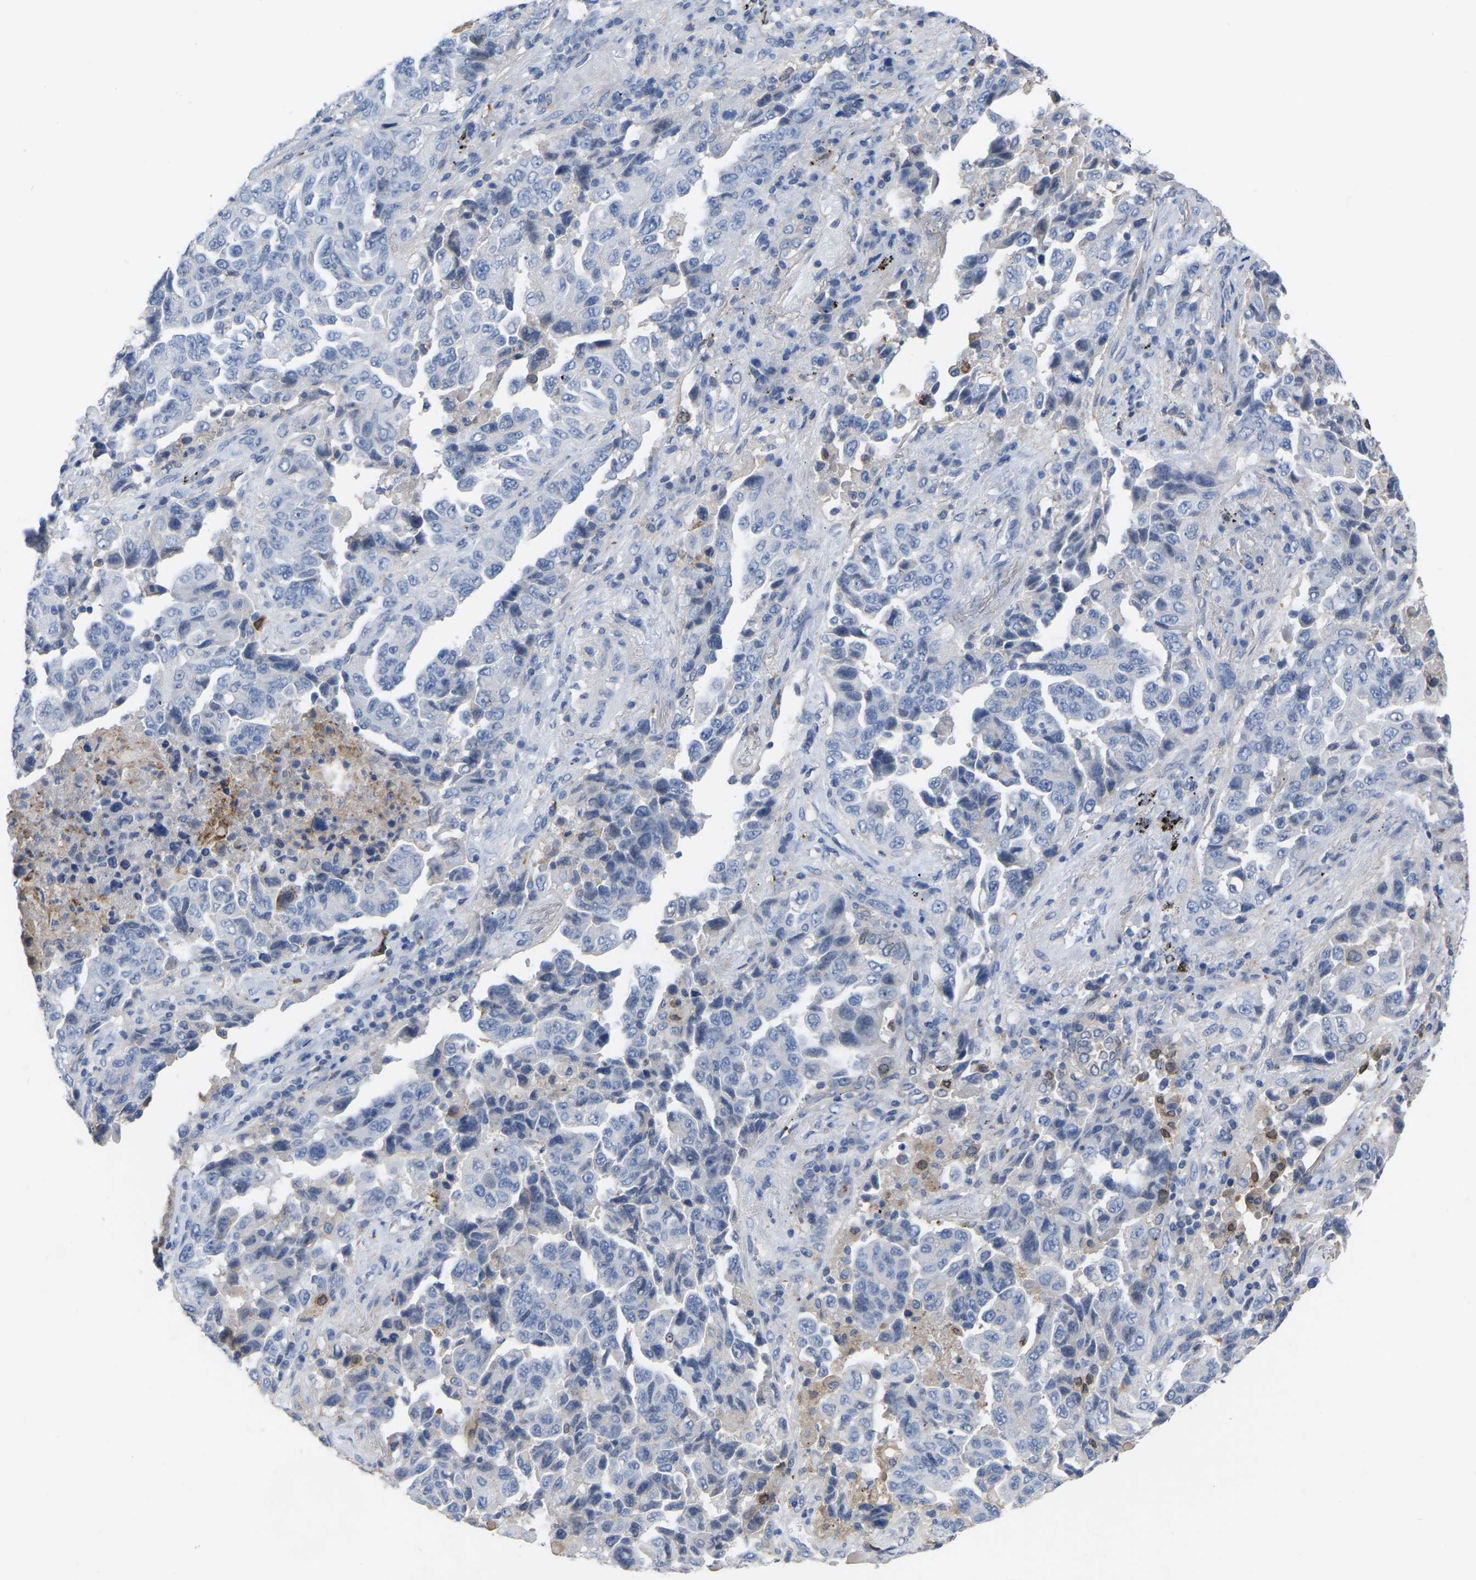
{"staining": {"intensity": "negative", "quantity": "none", "location": "none"}, "tissue": "lung cancer", "cell_type": "Tumor cells", "image_type": "cancer", "snomed": [{"axis": "morphology", "description": "Adenocarcinoma, NOS"}, {"axis": "topography", "description": "Lung"}], "caption": "Tumor cells are negative for protein expression in human lung cancer (adenocarcinoma).", "gene": "ZNF449", "patient": {"sex": "female", "age": 51}}